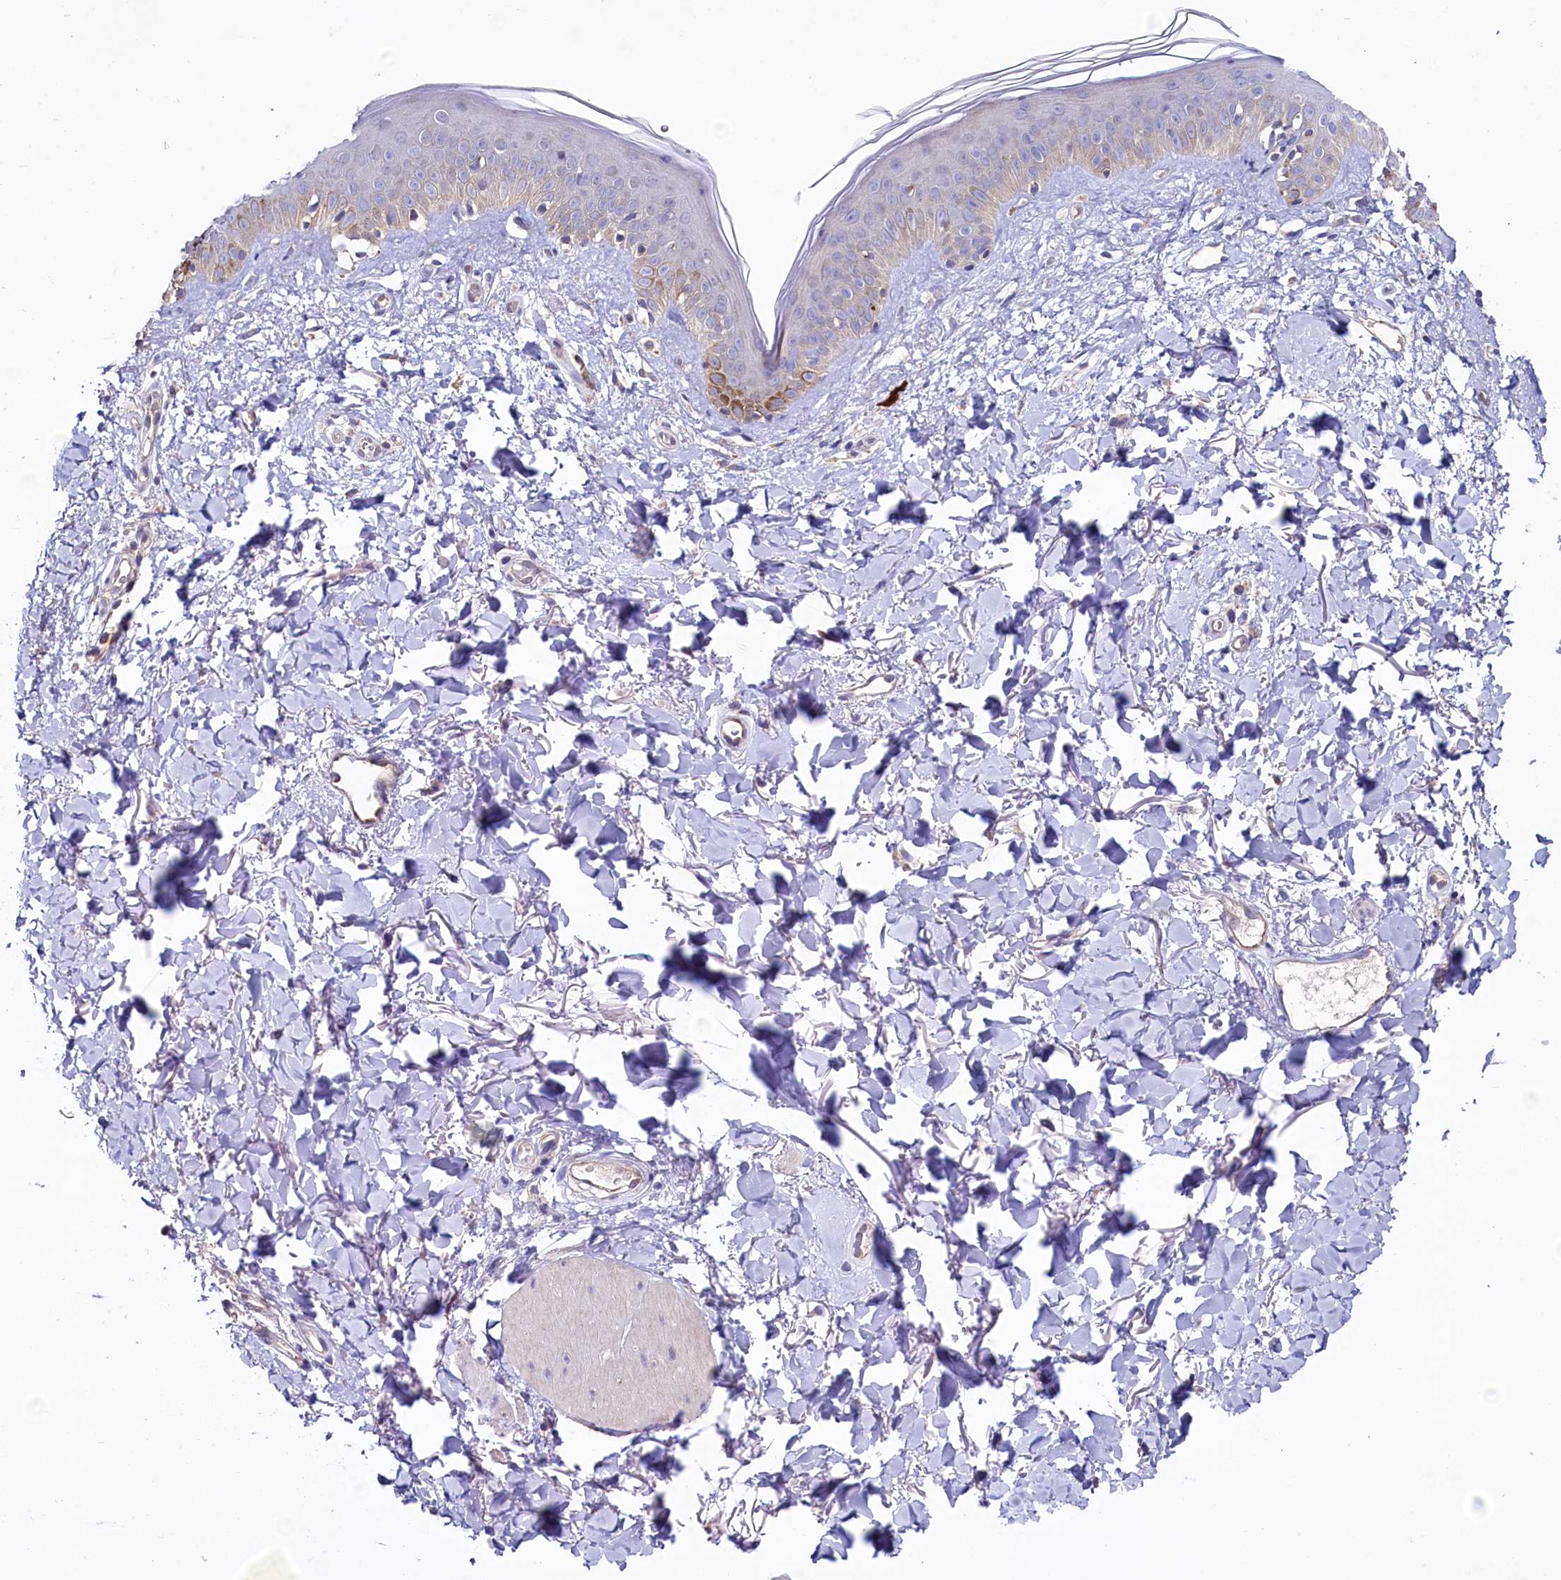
{"staining": {"intensity": "weak", "quantity": ">75%", "location": "cytoplasmic/membranous"}, "tissue": "skin", "cell_type": "Fibroblasts", "image_type": "normal", "snomed": [{"axis": "morphology", "description": "Normal tissue, NOS"}, {"axis": "topography", "description": "Skin"}], "caption": "Skin was stained to show a protein in brown. There is low levels of weak cytoplasmic/membranous staining in approximately >75% of fibroblasts. Using DAB (brown) and hematoxylin (blue) stains, captured at high magnification using brightfield microscopy.", "gene": "MRPL57", "patient": {"sex": "female", "age": 58}}